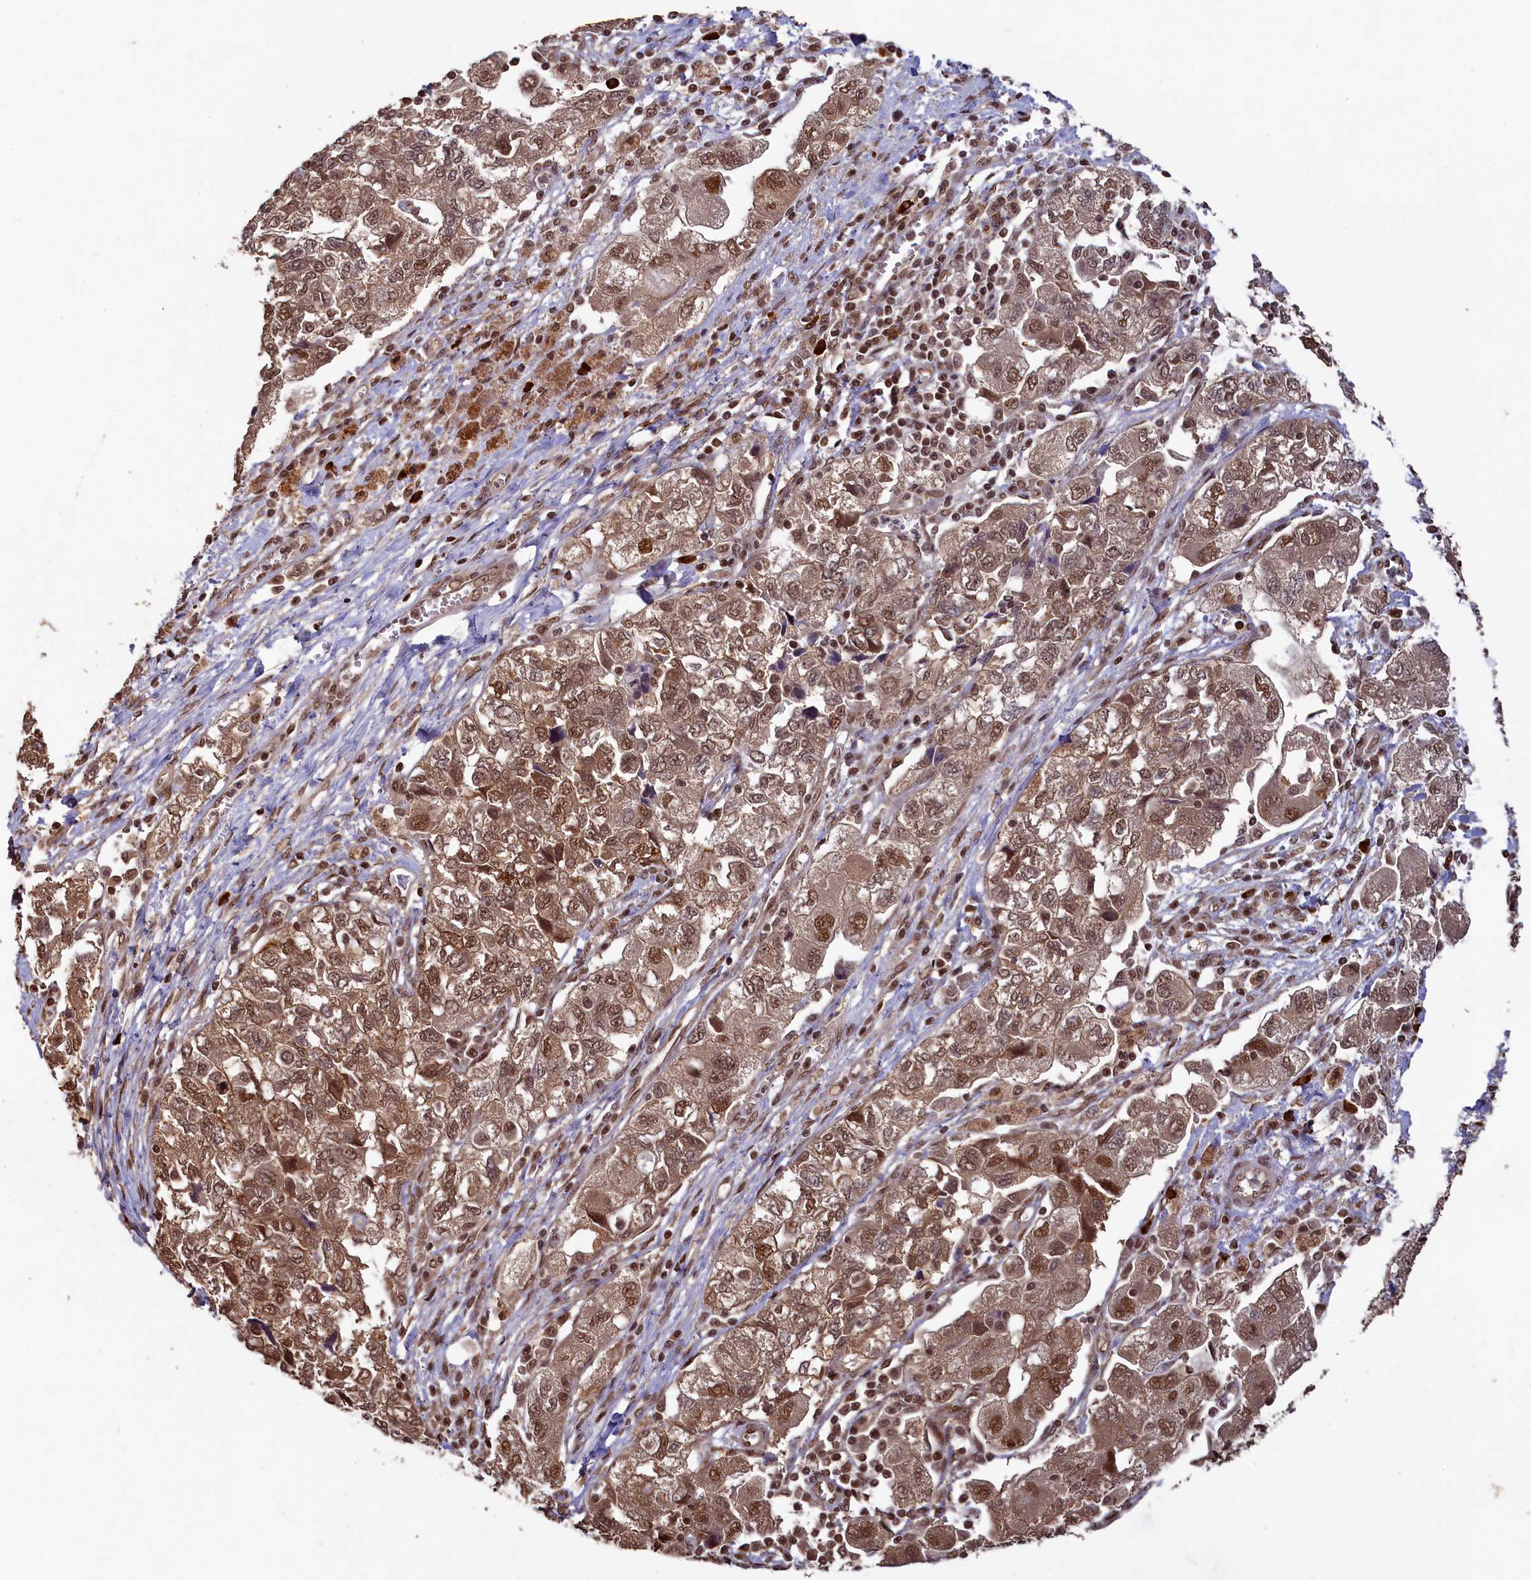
{"staining": {"intensity": "moderate", "quantity": ">75%", "location": "nuclear"}, "tissue": "ovarian cancer", "cell_type": "Tumor cells", "image_type": "cancer", "snomed": [{"axis": "morphology", "description": "Carcinoma, NOS"}, {"axis": "morphology", "description": "Cystadenocarcinoma, serous, NOS"}, {"axis": "topography", "description": "Ovary"}], "caption": "Ovarian cancer (carcinoma) stained with a protein marker reveals moderate staining in tumor cells.", "gene": "NAE1", "patient": {"sex": "female", "age": 69}}